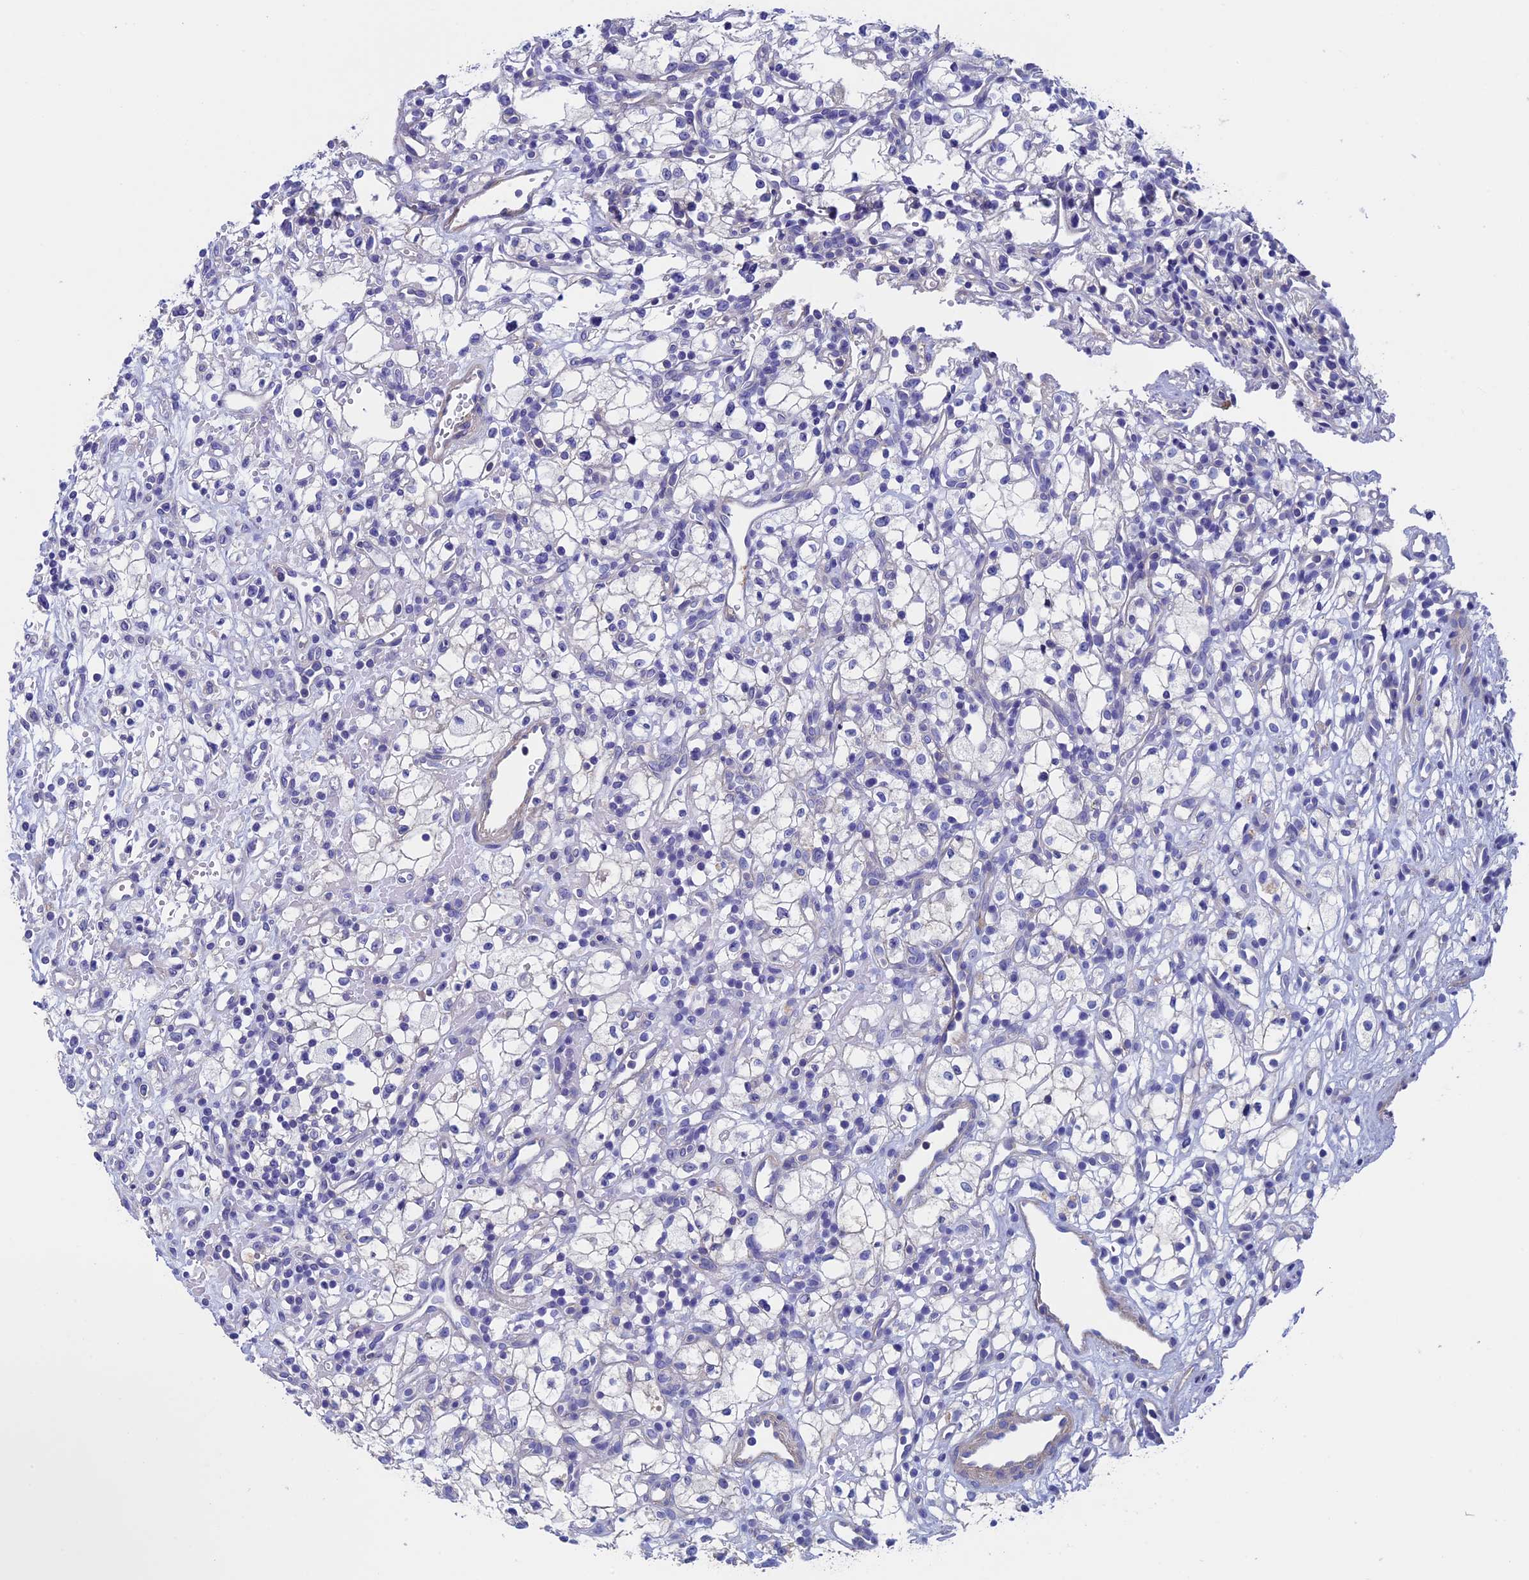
{"staining": {"intensity": "negative", "quantity": "none", "location": "none"}, "tissue": "renal cancer", "cell_type": "Tumor cells", "image_type": "cancer", "snomed": [{"axis": "morphology", "description": "Adenocarcinoma, NOS"}, {"axis": "topography", "description": "Kidney"}], "caption": "A histopathology image of adenocarcinoma (renal) stained for a protein demonstrates no brown staining in tumor cells. (Brightfield microscopy of DAB (3,3'-diaminobenzidine) IHC at high magnification).", "gene": "ADH7", "patient": {"sex": "male", "age": 59}}